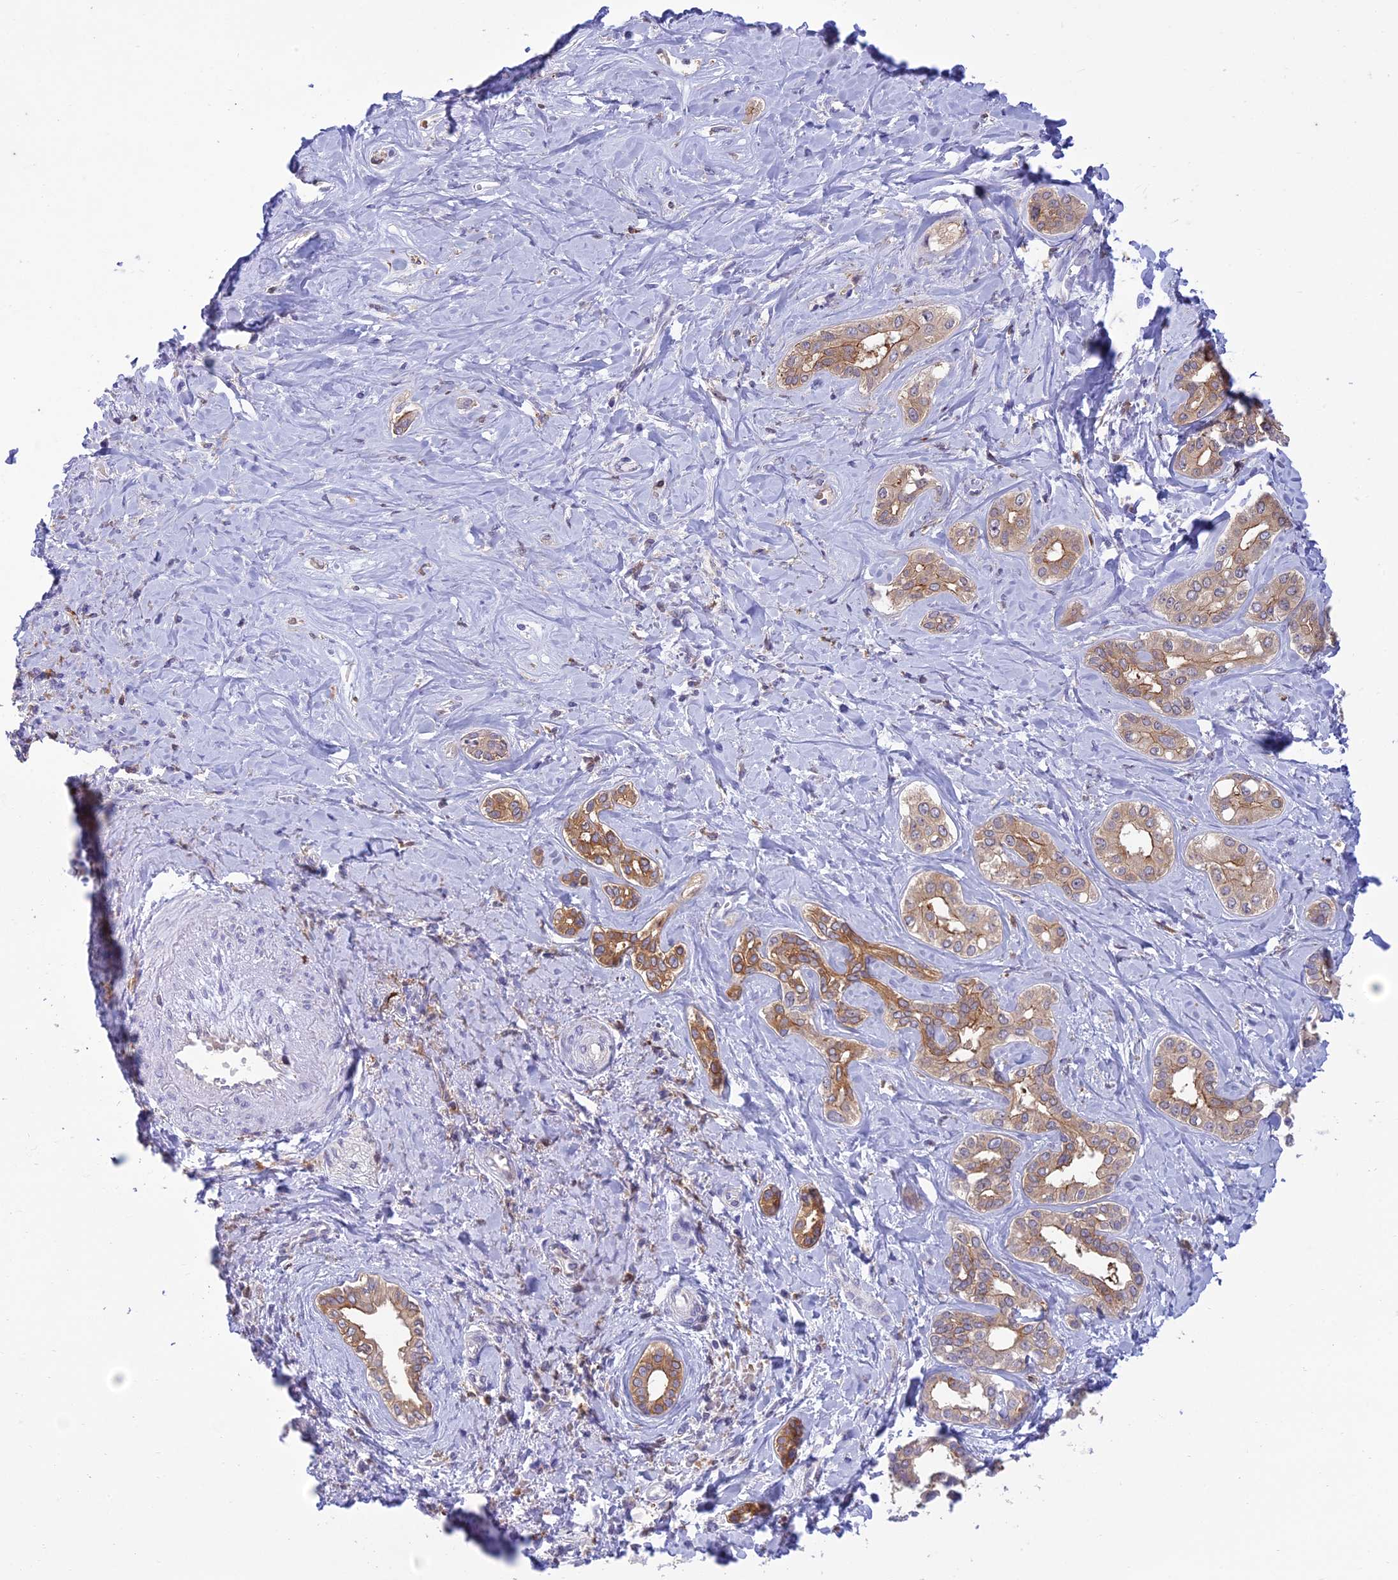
{"staining": {"intensity": "moderate", "quantity": ">75%", "location": "cytoplasmic/membranous"}, "tissue": "liver cancer", "cell_type": "Tumor cells", "image_type": "cancer", "snomed": [{"axis": "morphology", "description": "Cholangiocarcinoma"}, {"axis": "topography", "description": "Liver"}], "caption": "This is a micrograph of IHC staining of liver cancer (cholangiocarcinoma), which shows moderate expression in the cytoplasmic/membranous of tumor cells.", "gene": "UBE2G1", "patient": {"sex": "female", "age": 77}}